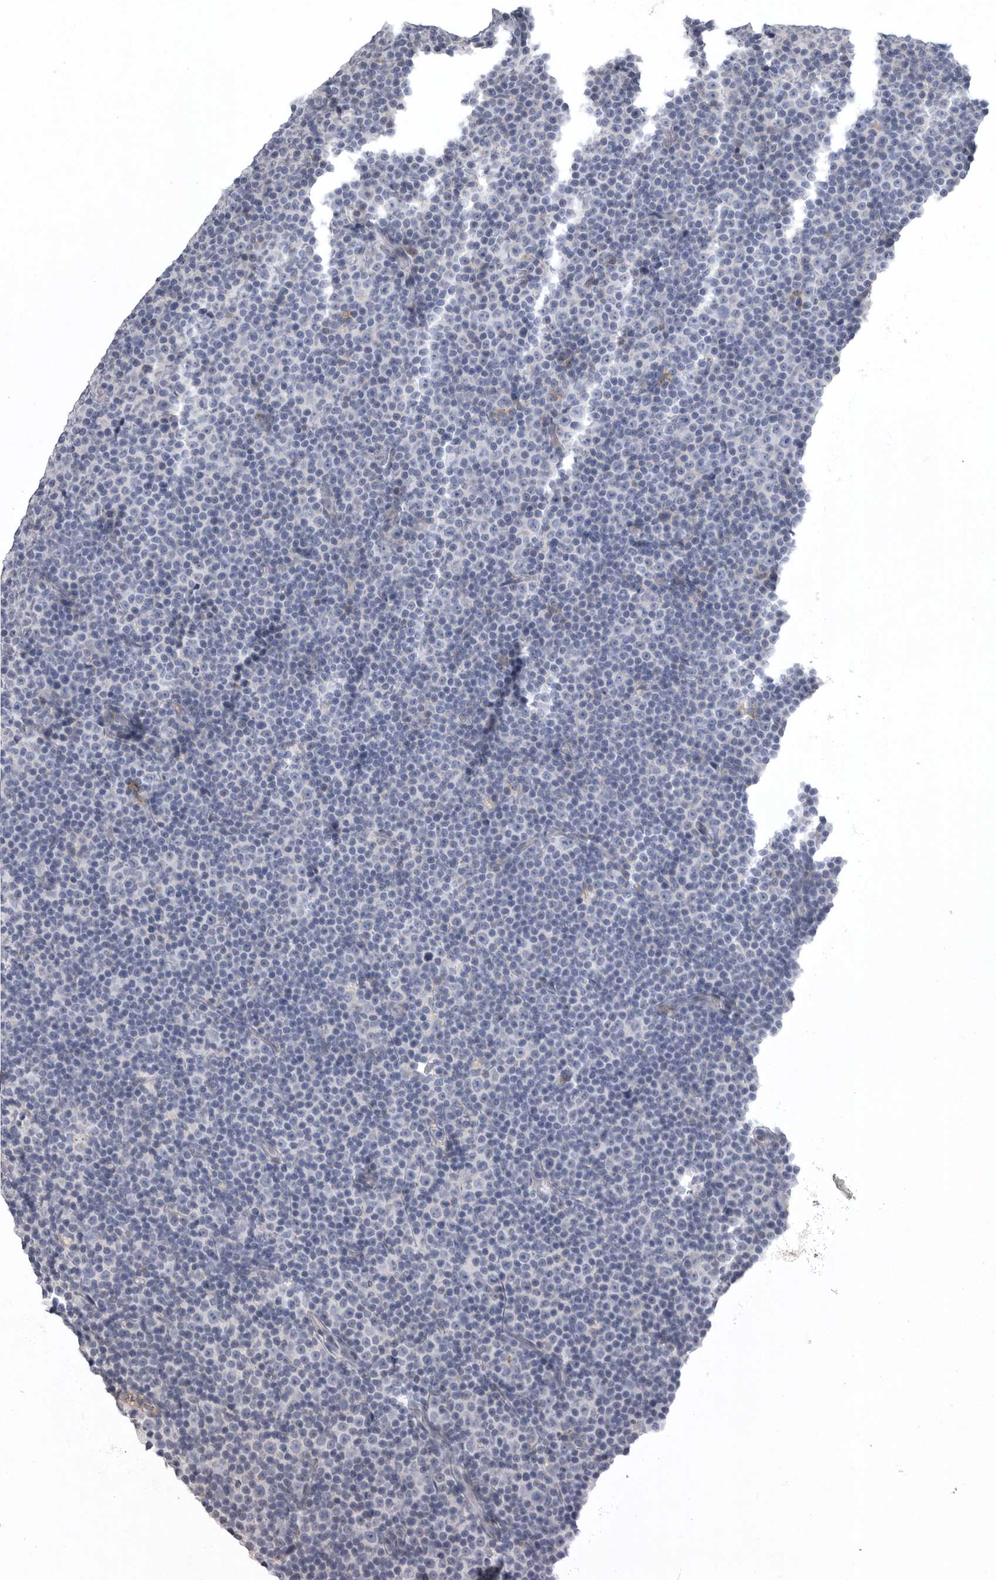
{"staining": {"intensity": "negative", "quantity": "none", "location": "none"}, "tissue": "lymphoma", "cell_type": "Tumor cells", "image_type": "cancer", "snomed": [{"axis": "morphology", "description": "Malignant lymphoma, non-Hodgkin's type, Low grade"}, {"axis": "topography", "description": "Lymph node"}], "caption": "Tumor cells show no significant protein staining in malignant lymphoma, non-Hodgkin's type (low-grade). (Brightfield microscopy of DAB IHC at high magnification).", "gene": "CRP", "patient": {"sex": "female", "age": 67}}